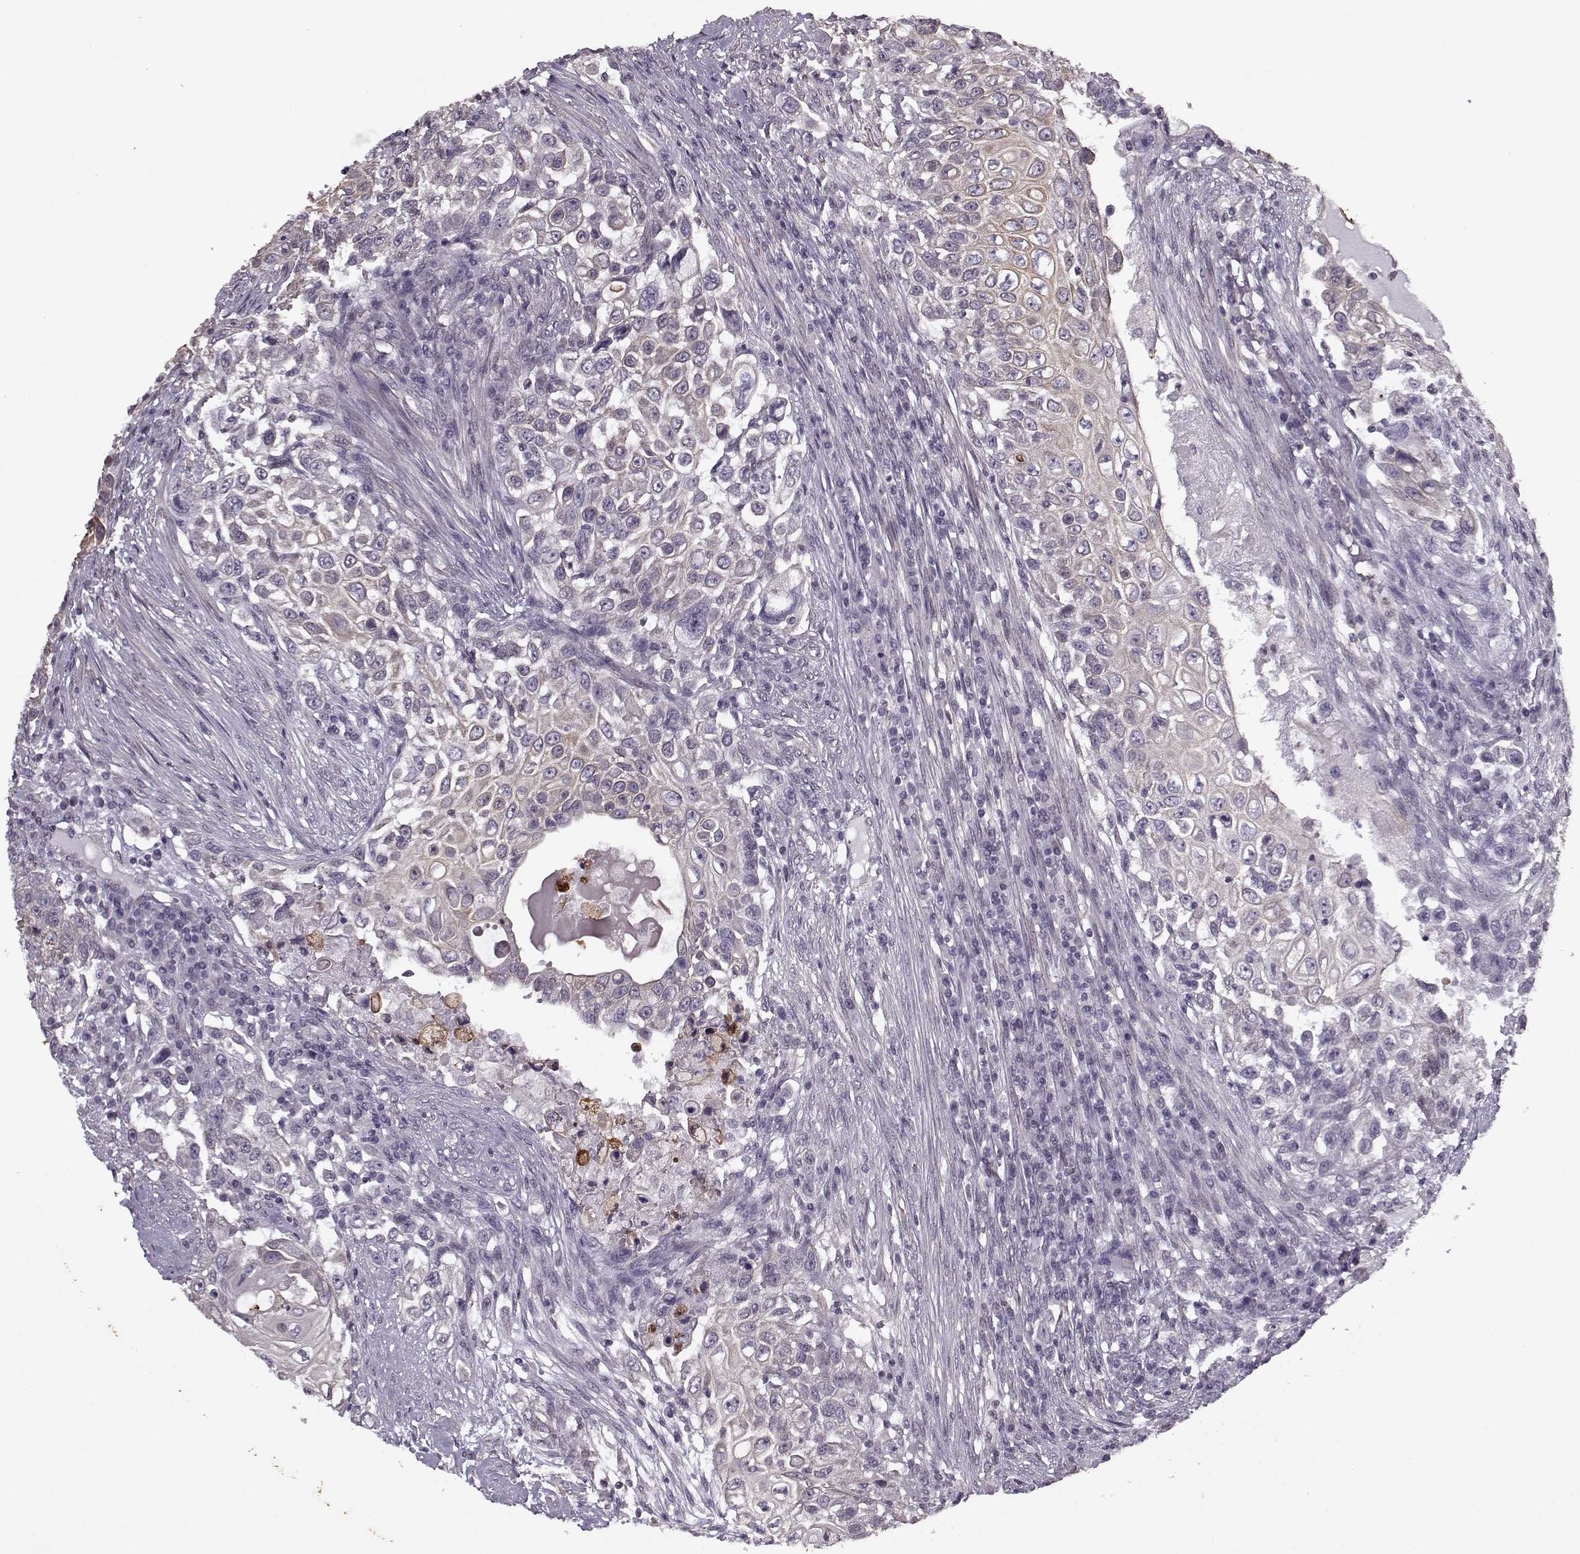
{"staining": {"intensity": "weak", "quantity": "<25%", "location": "cytoplasmic/membranous"}, "tissue": "urothelial cancer", "cell_type": "Tumor cells", "image_type": "cancer", "snomed": [{"axis": "morphology", "description": "Urothelial carcinoma, High grade"}, {"axis": "topography", "description": "Urinary bladder"}], "caption": "IHC histopathology image of urothelial cancer stained for a protein (brown), which demonstrates no expression in tumor cells. The staining was performed using DAB to visualize the protein expression in brown, while the nuclei were stained in blue with hematoxylin (Magnification: 20x).", "gene": "KRT9", "patient": {"sex": "female", "age": 56}}